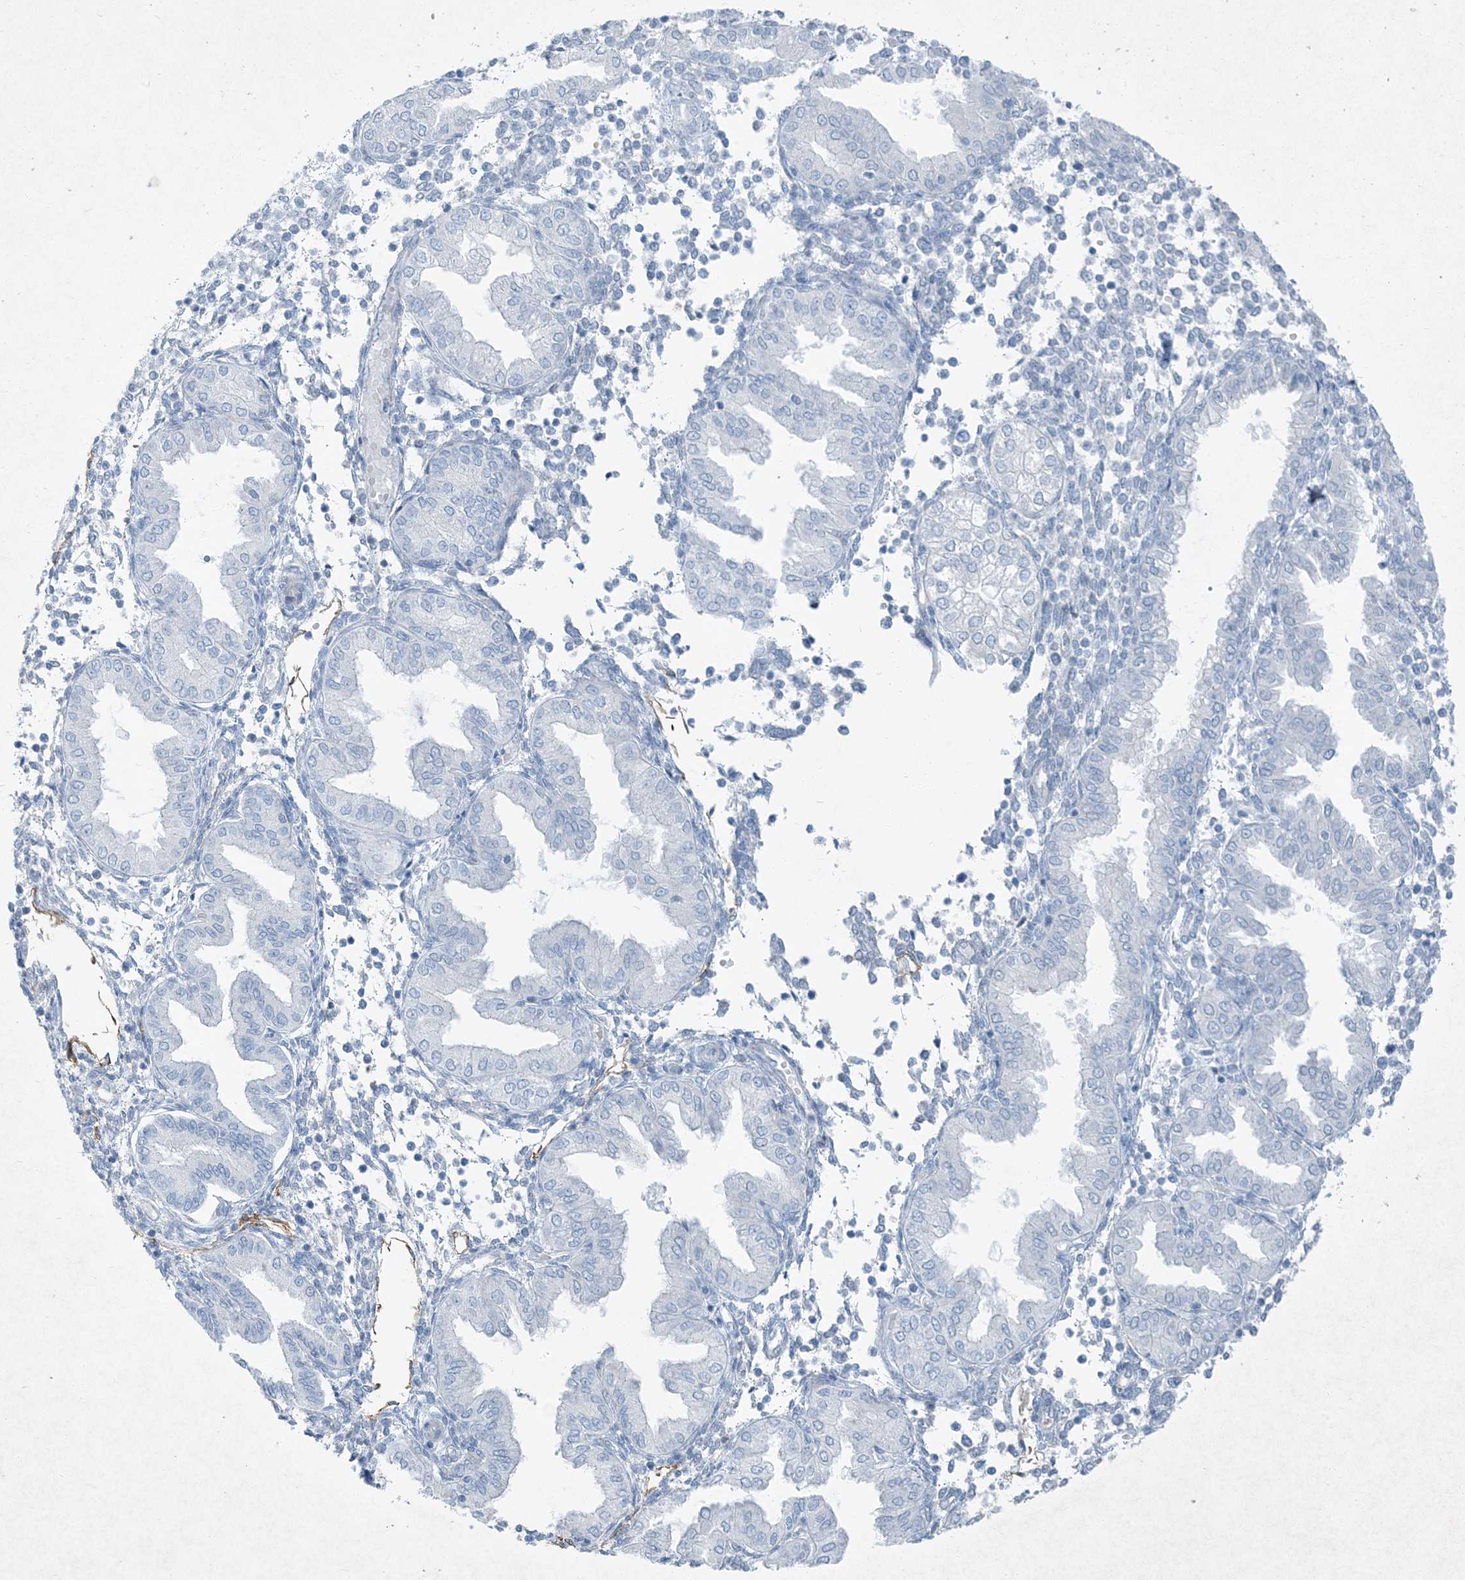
{"staining": {"intensity": "negative", "quantity": "none", "location": "none"}, "tissue": "endometrium", "cell_type": "Cells in endometrial stroma", "image_type": "normal", "snomed": [{"axis": "morphology", "description": "Normal tissue, NOS"}, {"axis": "topography", "description": "Endometrium"}], "caption": "Immunohistochemical staining of benign endometrium exhibits no significant positivity in cells in endometrial stroma.", "gene": "PGM5", "patient": {"sex": "female", "age": 53}}